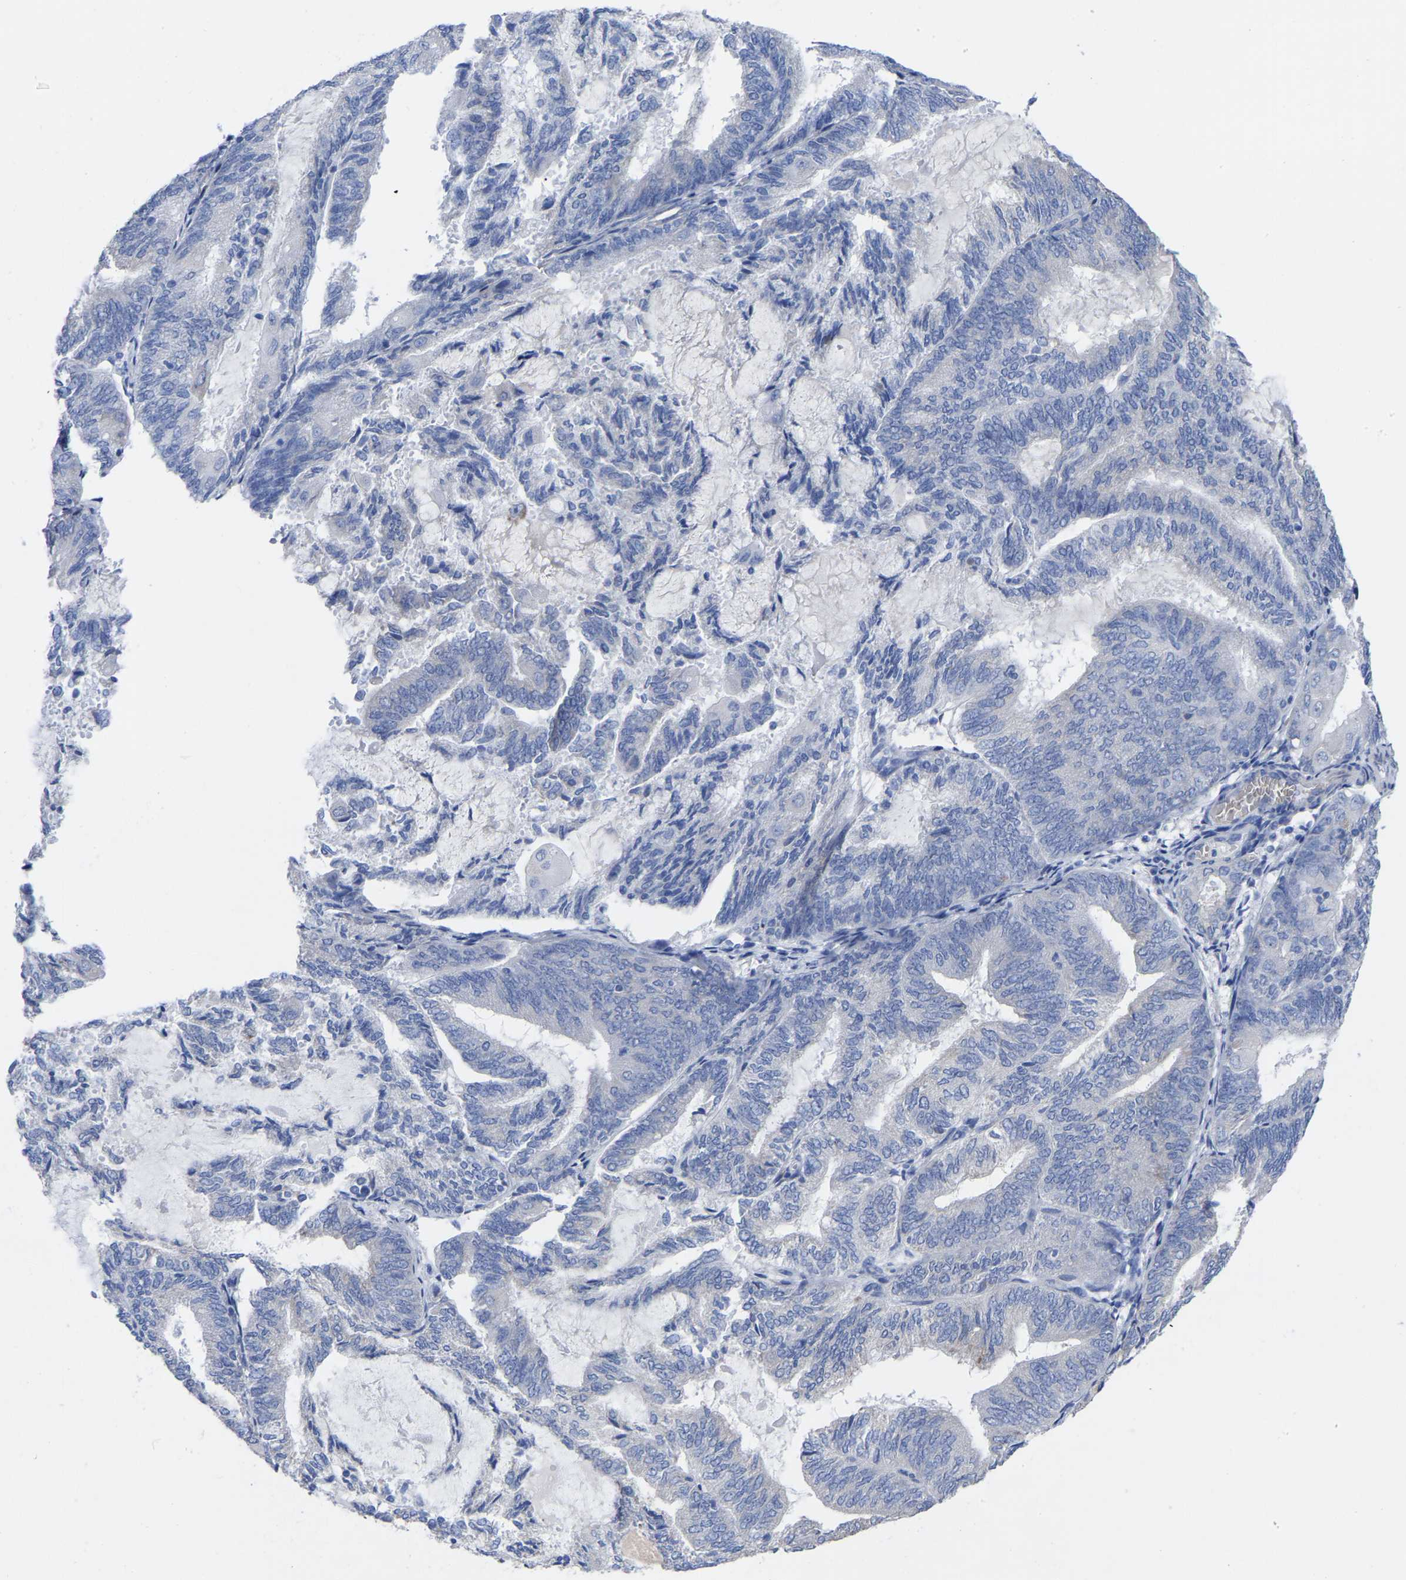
{"staining": {"intensity": "negative", "quantity": "none", "location": "none"}, "tissue": "endometrial cancer", "cell_type": "Tumor cells", "image_type": "cancer", "snomed": [{"axis": "morphology", "description": "Adenocarcinoma, NOS"}, {"axis": "topography", "description": "Endometrium"}], "caption": "There is no significant expression in tumor cells of endometrial cancer (adenocarcinoma).", "gene": "GDF3", "patient": {"sex": "female", "age": 81}}